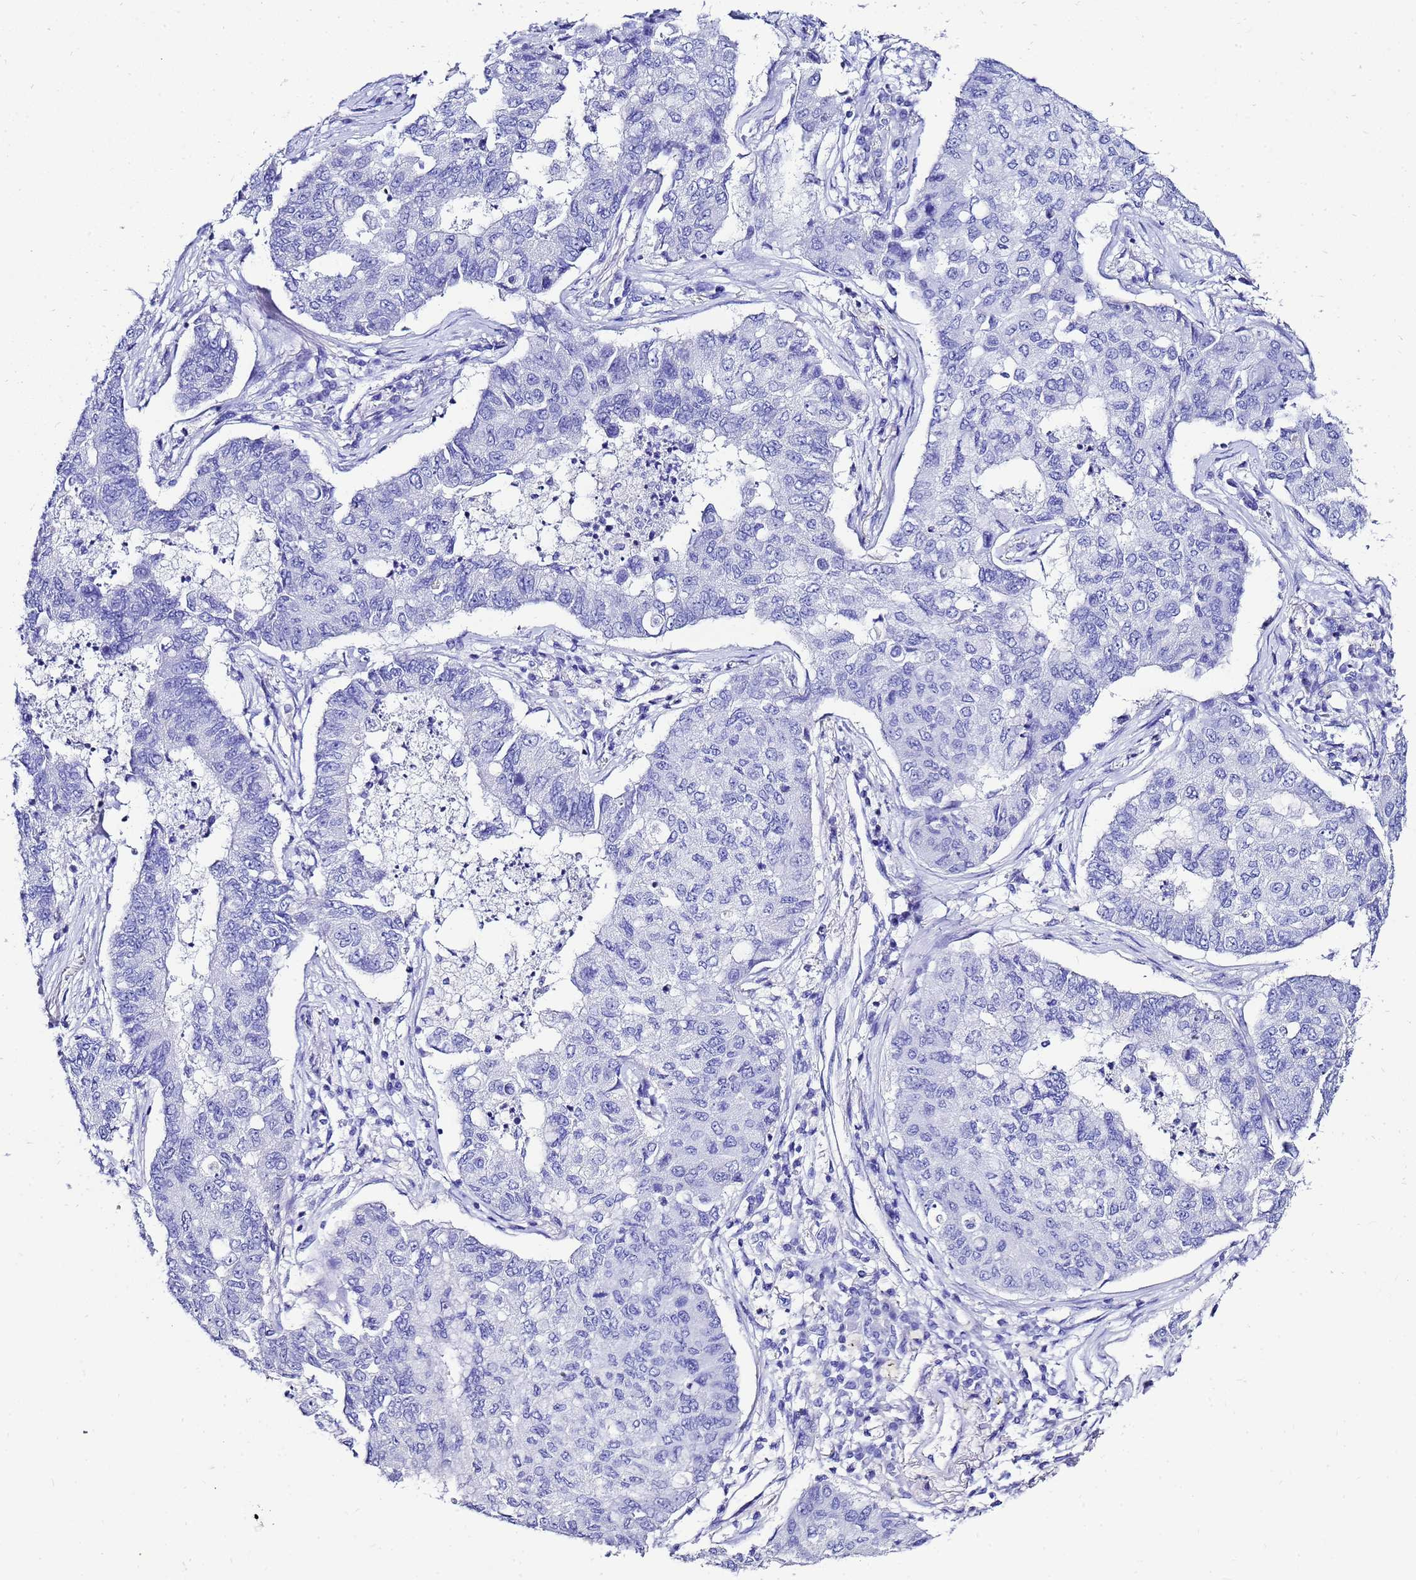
{"staining": {"intensity": "negative", "quantity": "none", "location": "none"}, "tissue": "lung cancer", "cell_type": "Tumor cells", "image_type": "cancer", "snomed": [{"axis": "morphology", "description": "Squamous cell carcinoma, NOS"}, {"axis": "topography", "description": "Lung"}], "caption": "A high-resolution micrograph shows IHC staining of lung squamous cell carcinoma, which shows no significant positivity in tumor cells.", "gene": "LIPF", "patient": {"sex": "male", "age": 74}}